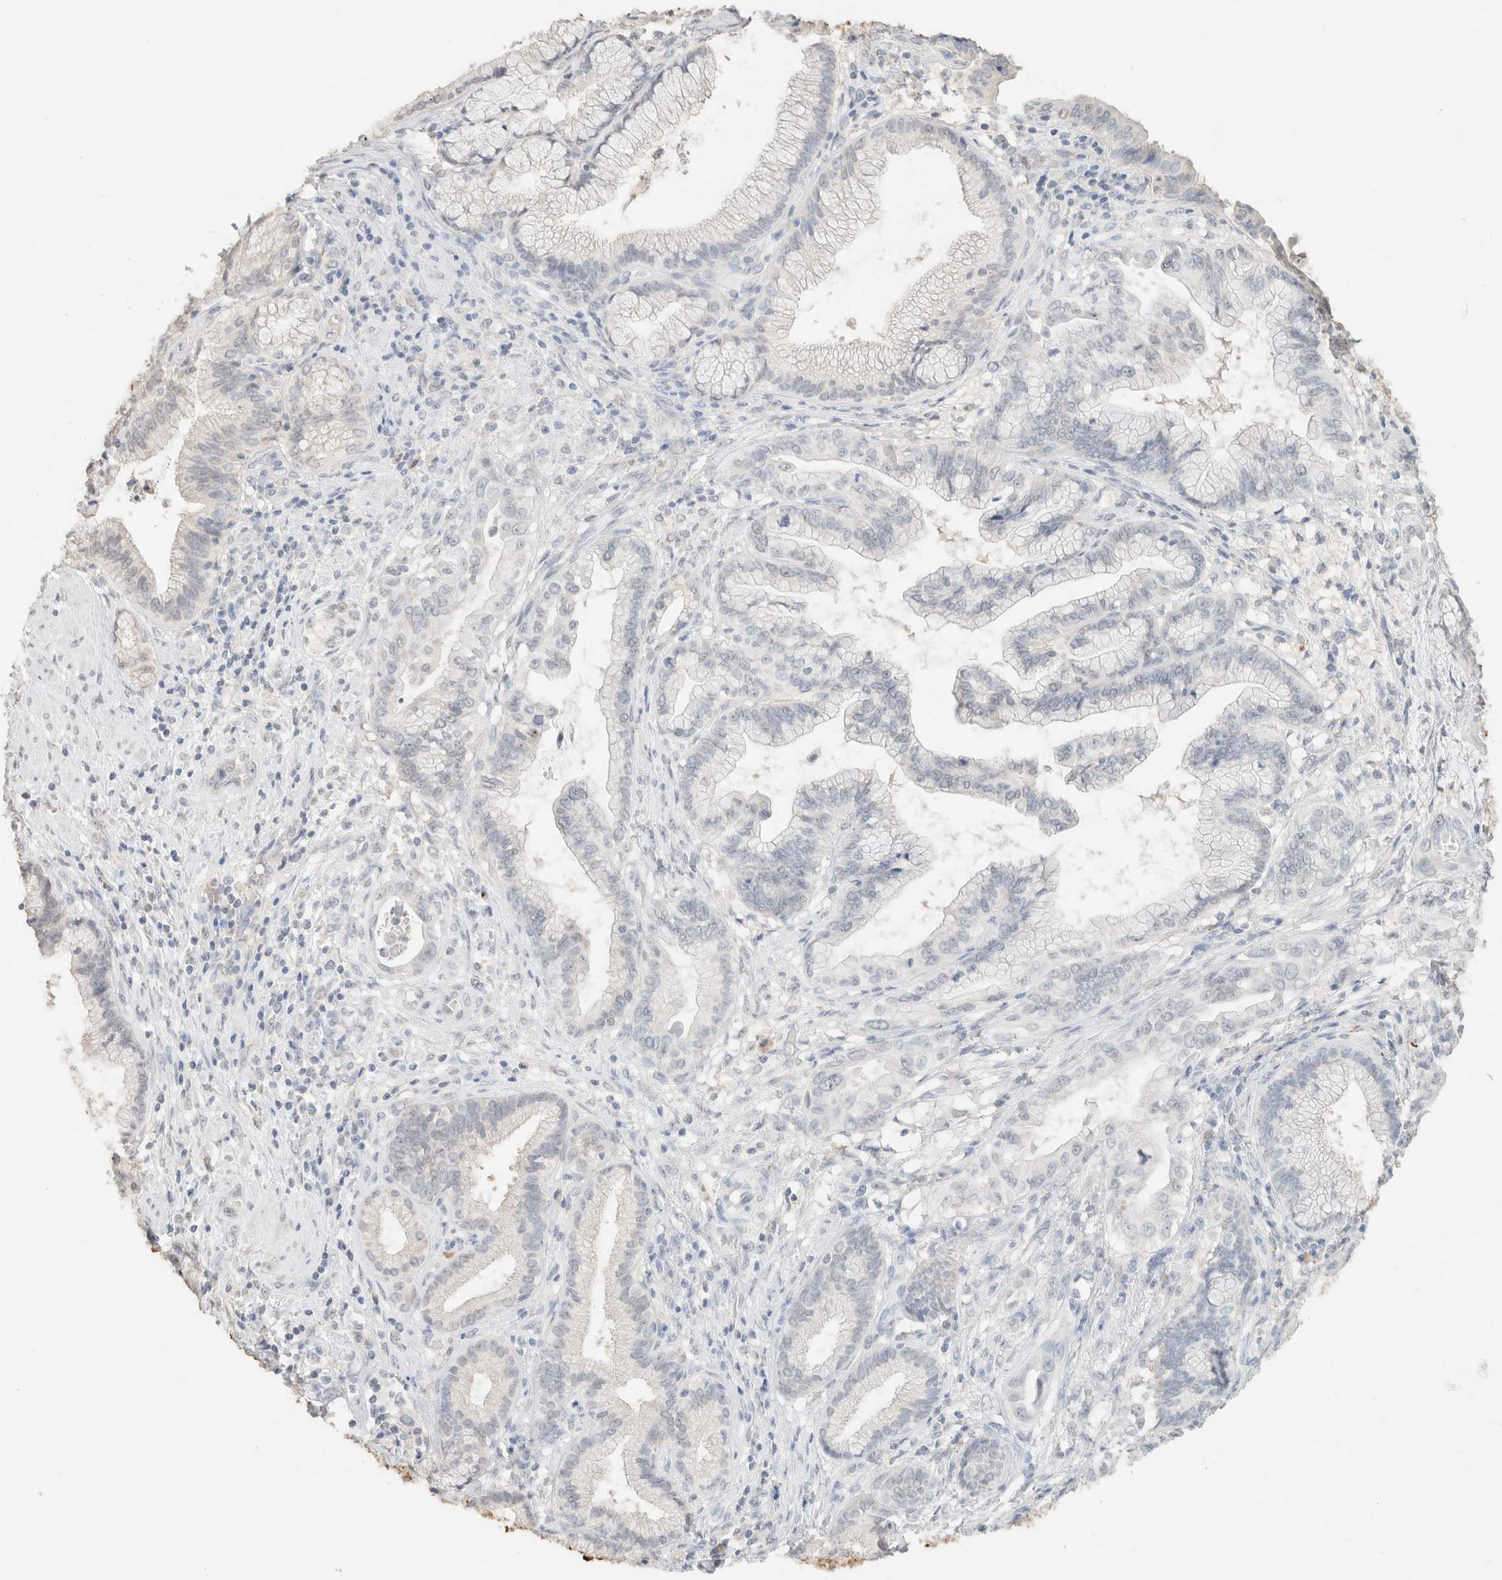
{"staining": {"intensity": "negative", "quantity": "none", "location": "none"}, "tissue": "pancreatic cancer", "cell_type": "Tumor cells", "image_type": "cancer", "snomed": [{"axis": "morphology", "description": "Adenocarcinoma, NOS"}, {"axis": "topography", "description": "Pancreas"}], "caption": "This image is of adenocarcinoma (pancreatic) stained with IHC to label a protein in brown with the nuclei are counter-stained blue. There is no staining in tumor cells.", "gene": "CPA1", "patient": {"sex": "female", "age": 64}}